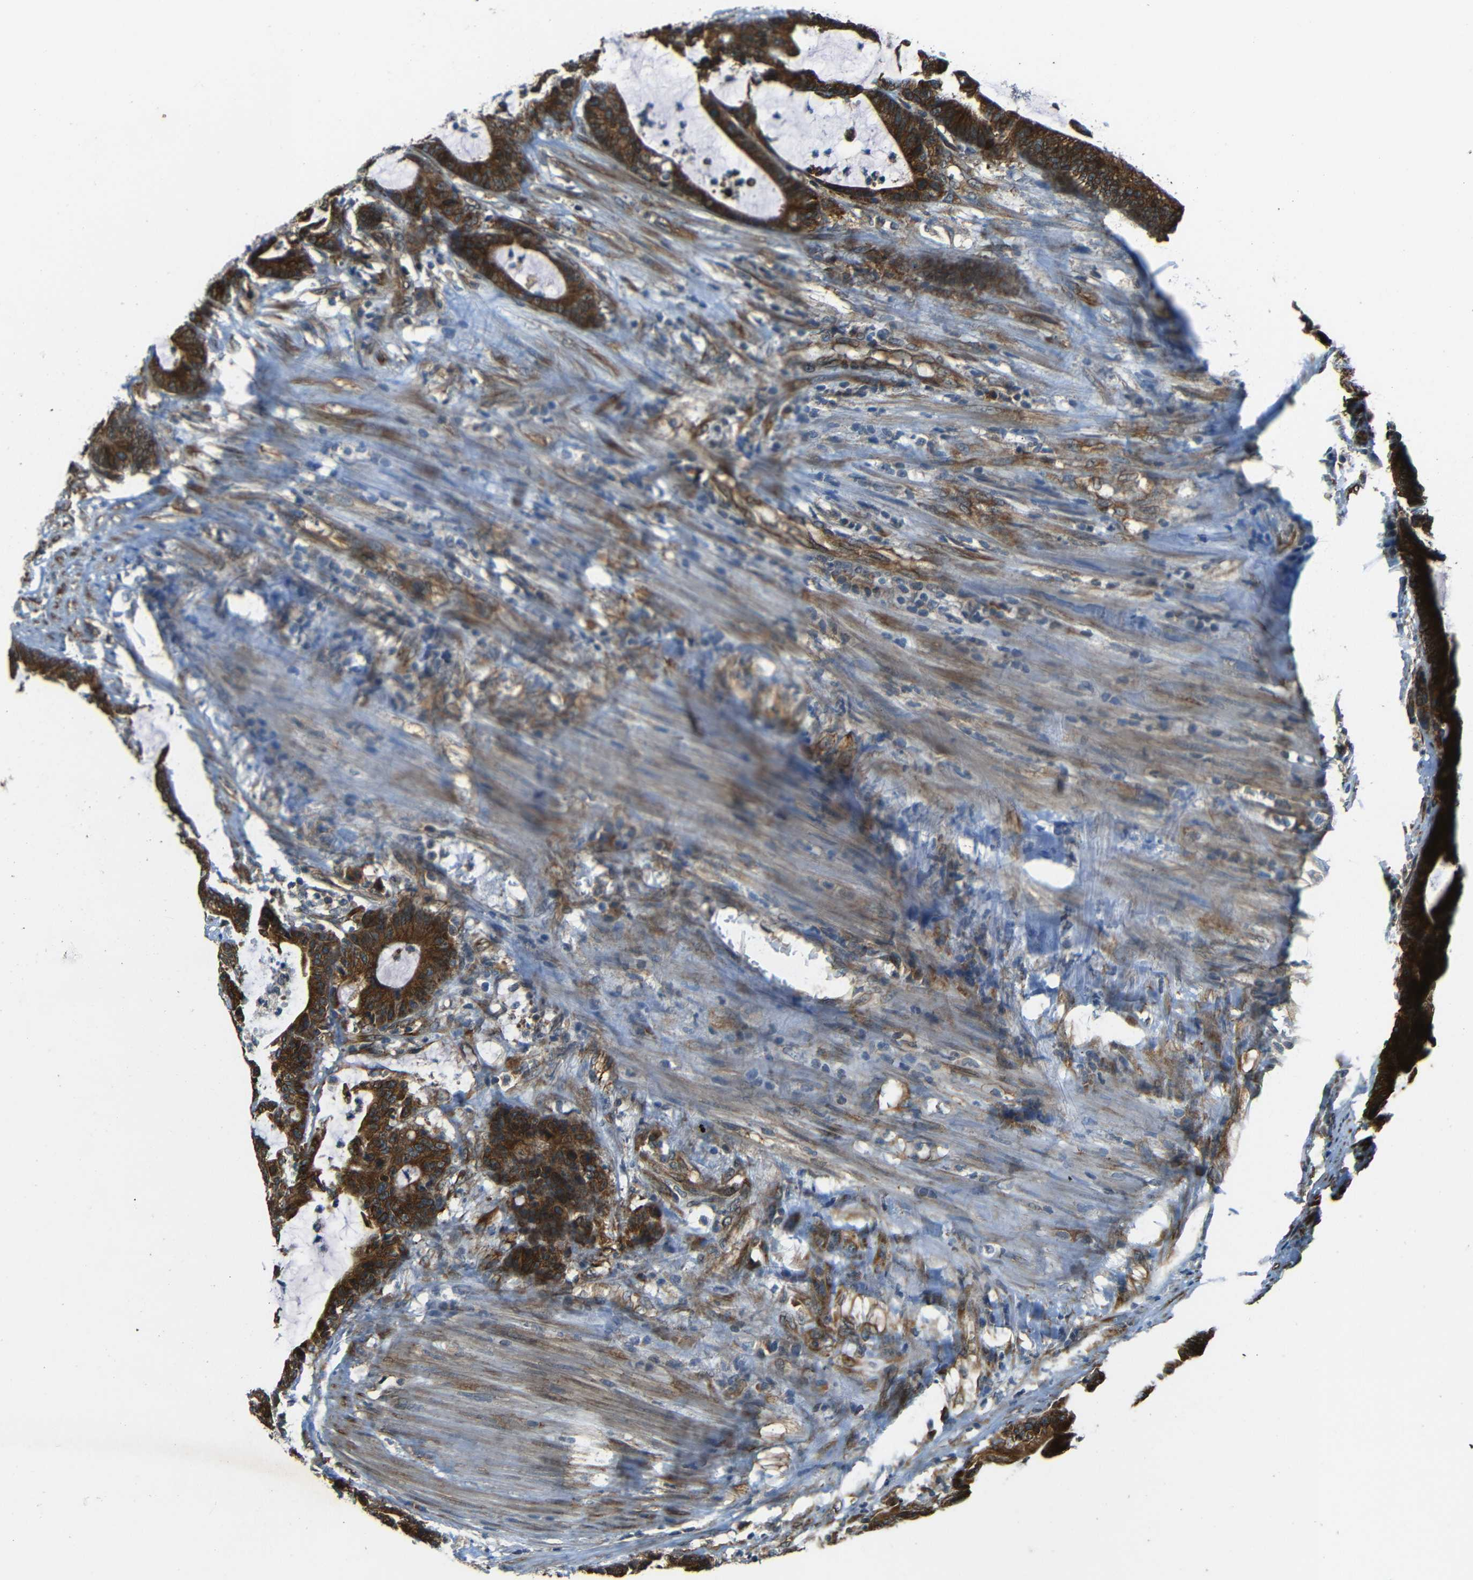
{"staining": {"intensity": "strong", "quantity": ">75%", "location": "cytoplasmic/membranous"}, "tissue": "colorectal cancer", "cell_type": "Tumor cells", "image_type": "cancer", "snomed": [{"axis": "morphology", "description": "Adenocarcinoma, NOS"}, {"axis": "topography", "description": "Colon"}], "caption": "Immunohistochemistry (IHC) (DAB) staining of colorectal adenocarcinoma reveals strong cytoplasmic/membranous protein positivity in about >75% of tumor cells.", "gene": "VAPB", "patient": {"sex": "female", "age": 84}}